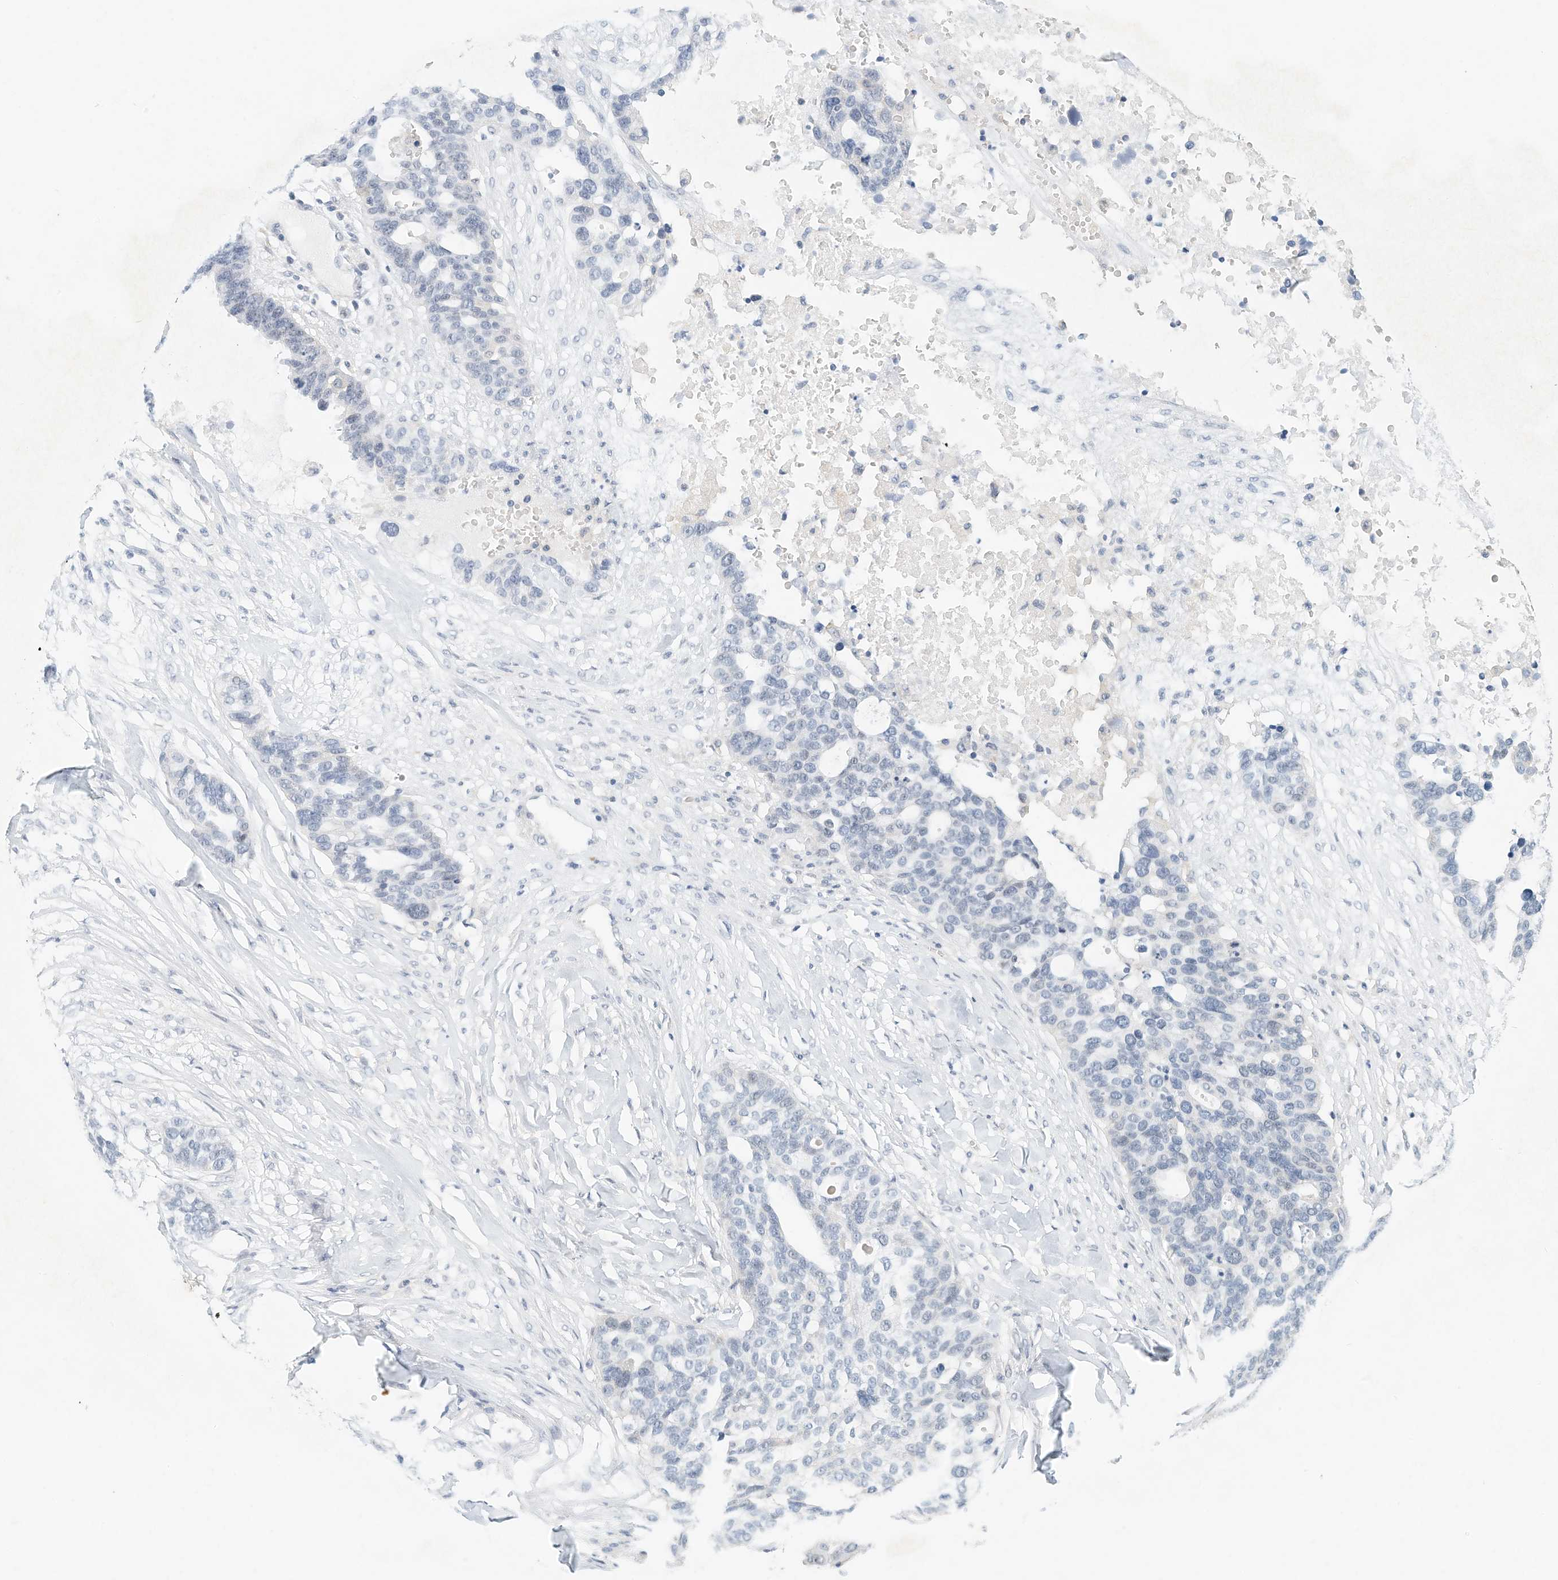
{"staining": {"intensity": "negative", "quantity": "none", "location": "none"}, "tissue": "ovarian cancer", "cell_type": "Tumor cells", "image_type": "cancer", "snomed": [{"axis": "morphology", "description": "Cystadenocarcinoma, serous, NOS"}, {"axis": "topography", "description": "Ovary"}], "caption": "A high-resolution photomicrograph shows immunohistochemistry (IHC) staining of serous cystadenocarcinoma (ovarian), which demonstrates no significant staining in tumor cells.", "gene": "MICAL1", "patient": {"sex": "female", "age": 59}}